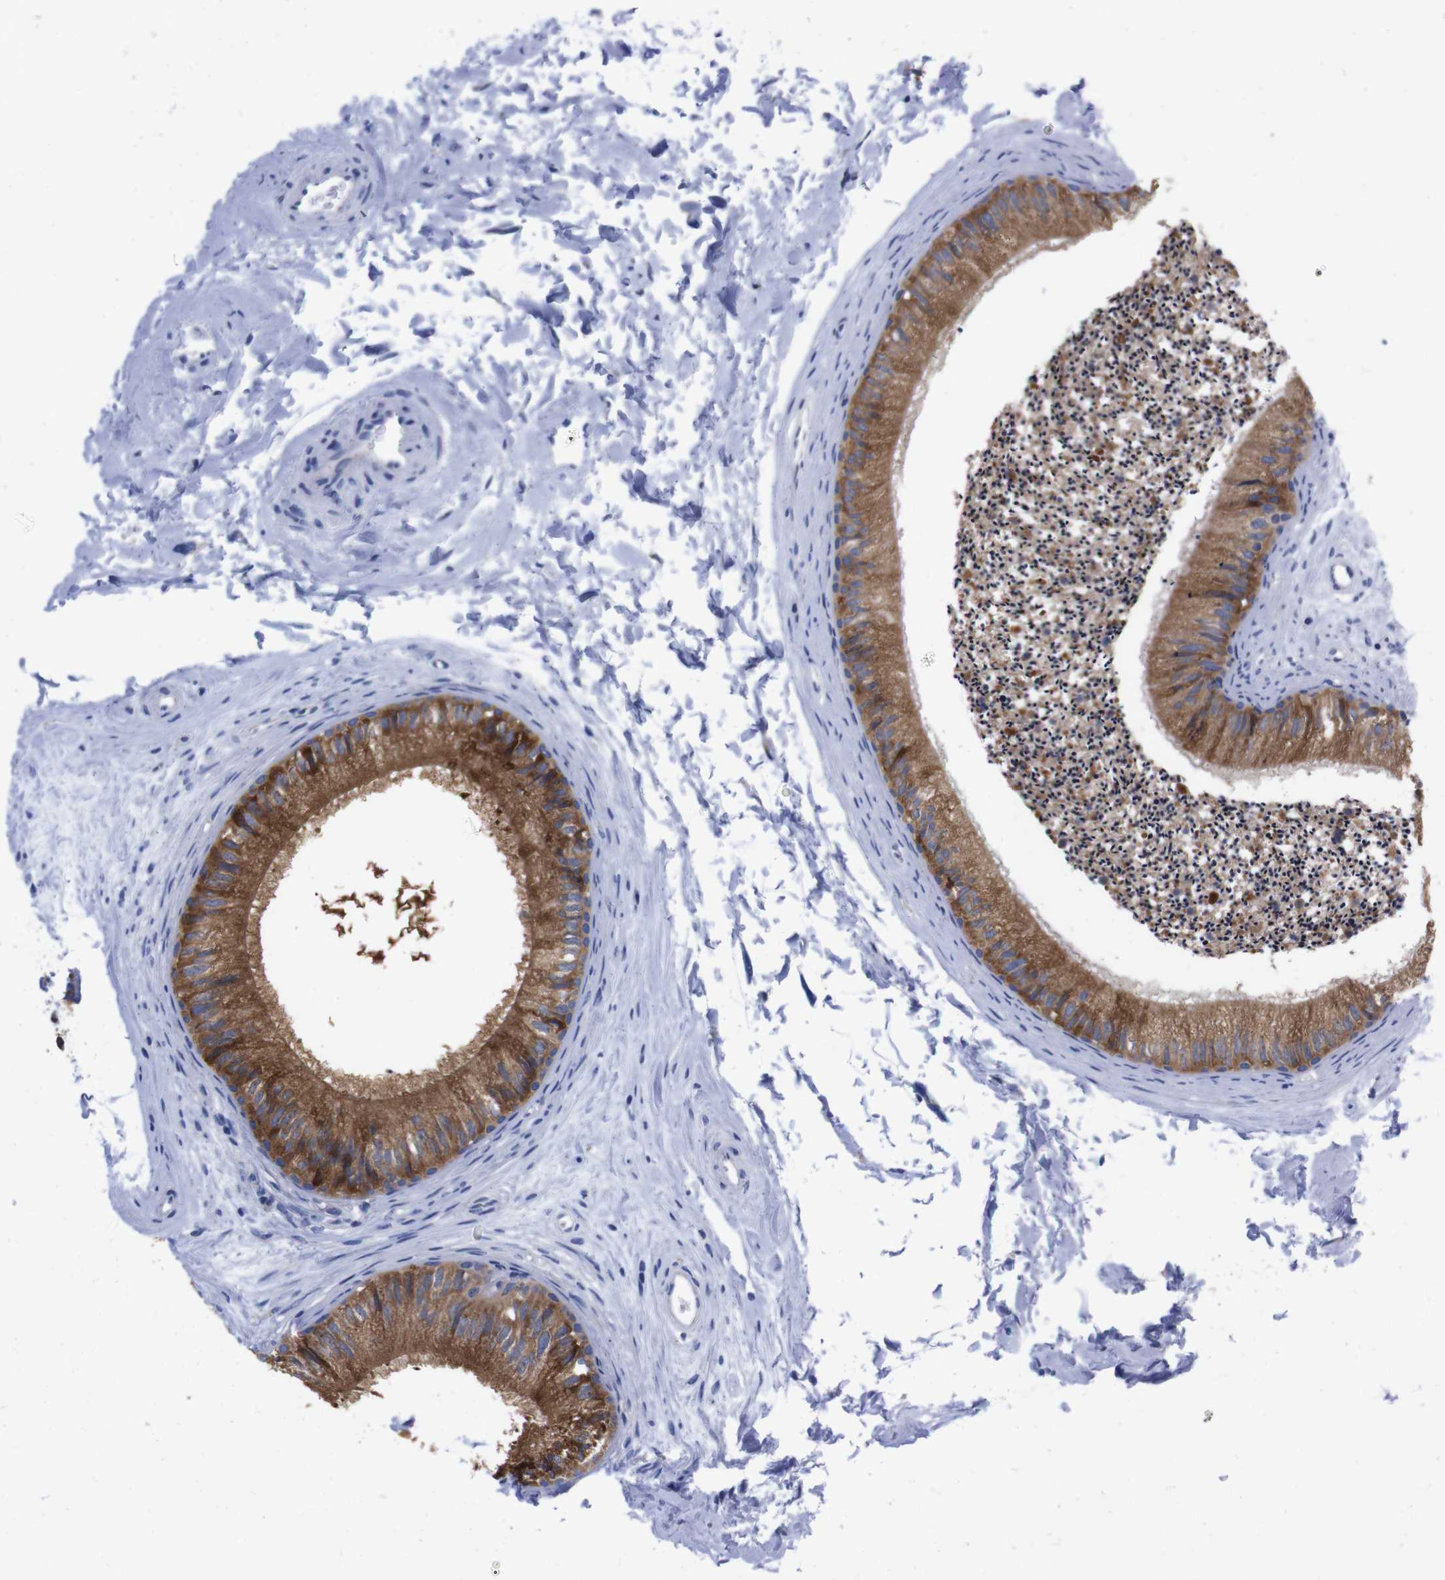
{"staining": {"intensity": "moderate", "quantity": ">75%", "location": "cytoplasmic/membranous"}, "tissue": "epididymis", "cell_type": "Glandular cells", "image_type": "normal", "snomed": [{"axis": "morphology", "description": "Normal tissue, NOS"}, {"axis": "topography", "description": "Epididymis"}], "caption": "A brown stain highlights moderate cytoplasmic/membranous positivity of a protein in glandular cells of unremarkable epididymis. (brown staining indicates protein expression, while blue staining denotes nuclei).", "gene": "NEBL", "patient": {"sex": "male", "age": 56}}